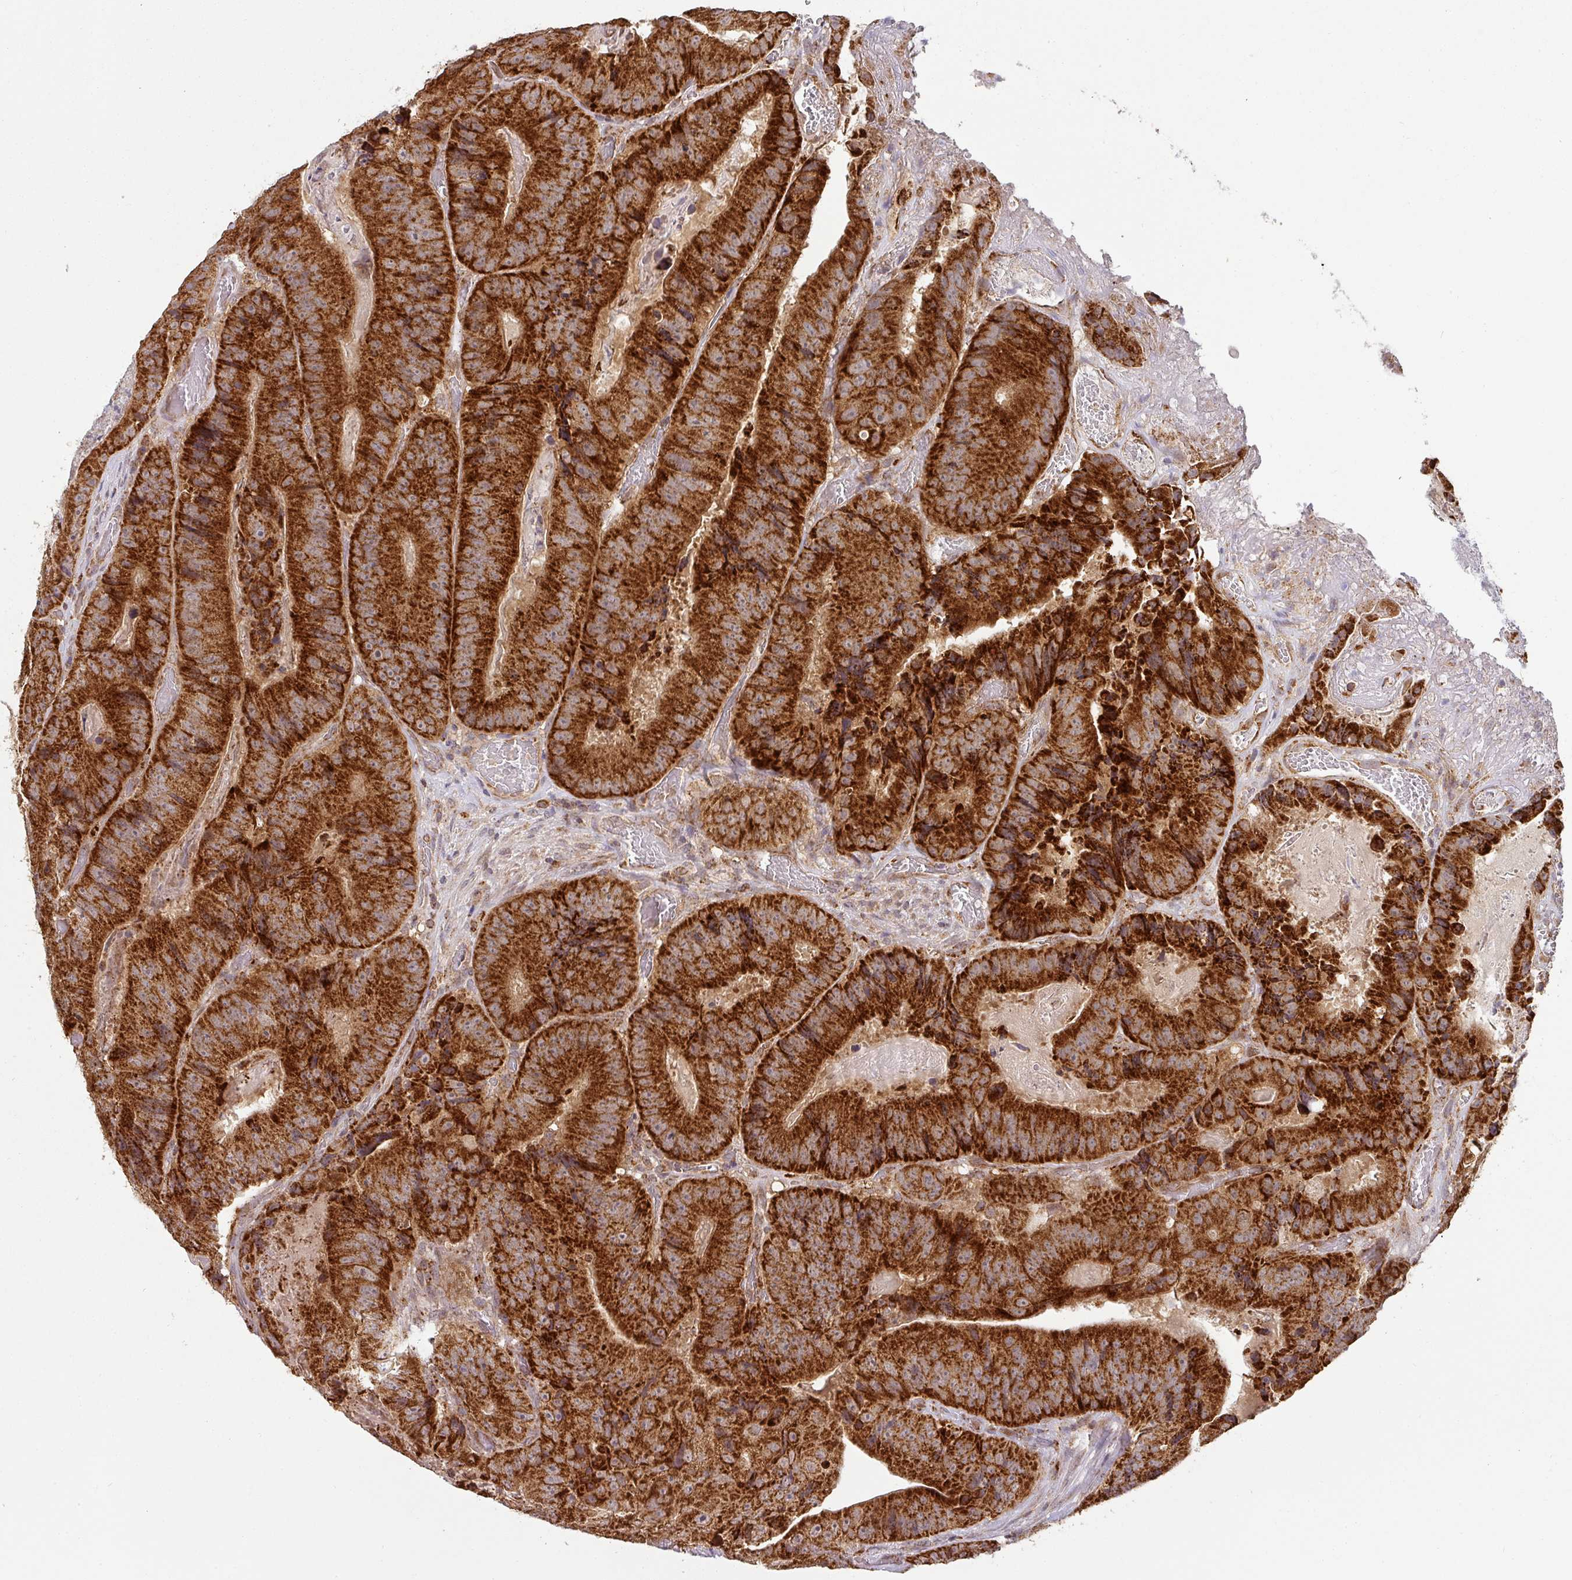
{"staining": {"intensity": "strong", "quantity": ">75%", "location": "cytoplasmic/membranous"}, "tissue": "colorectal cancer", "cell_type": "Tumor cells", "image_type": "cancer", "snomed": [{"axis": "morphology", "description": "Adenocarcinoma, NOS"}, {"axis": "topography", "description": "Colon"}], "caption": "Strong cytoplasmic/membranous protein staining is present in approximately >75% of tumor cells in adenocarcinoma (colorectal).", "gene": "MRPS16", "patient": {"sex": "female", "age": 86}}